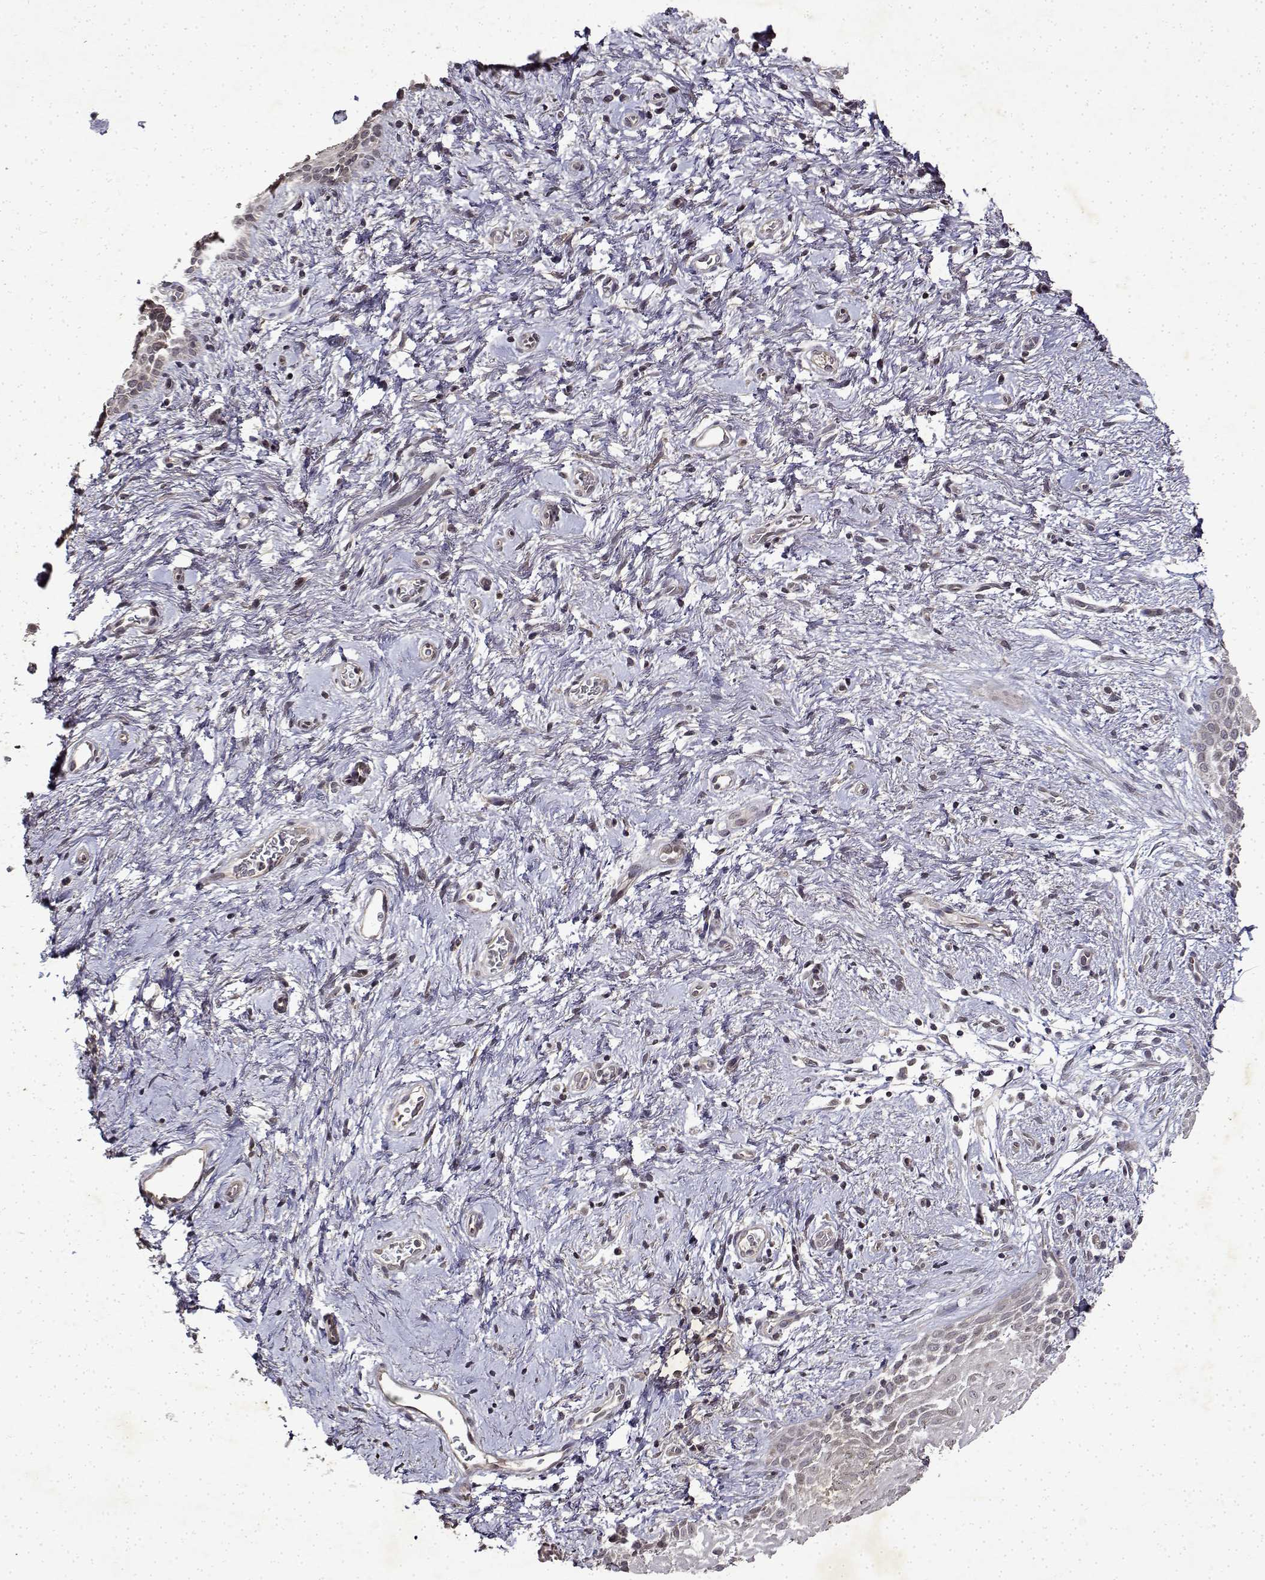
{"staining": {"intensity": "negative", "quantity": "none", "location": "none"}, "tissue": "skin", "cell_type": "Epidermal cells", "image_type": "normal", "snomed": [{"axis": "morphology", "description": "Normal tissue, NOS"}, {"axis": "topography", "description": "Anal"}], "caption": "This is an immunohistochemistry photomicrograph of normal human skin. There is no expression in epidermal cells.", "gene": "BDNF", "patient": {"sex": "female", "age": 46}}